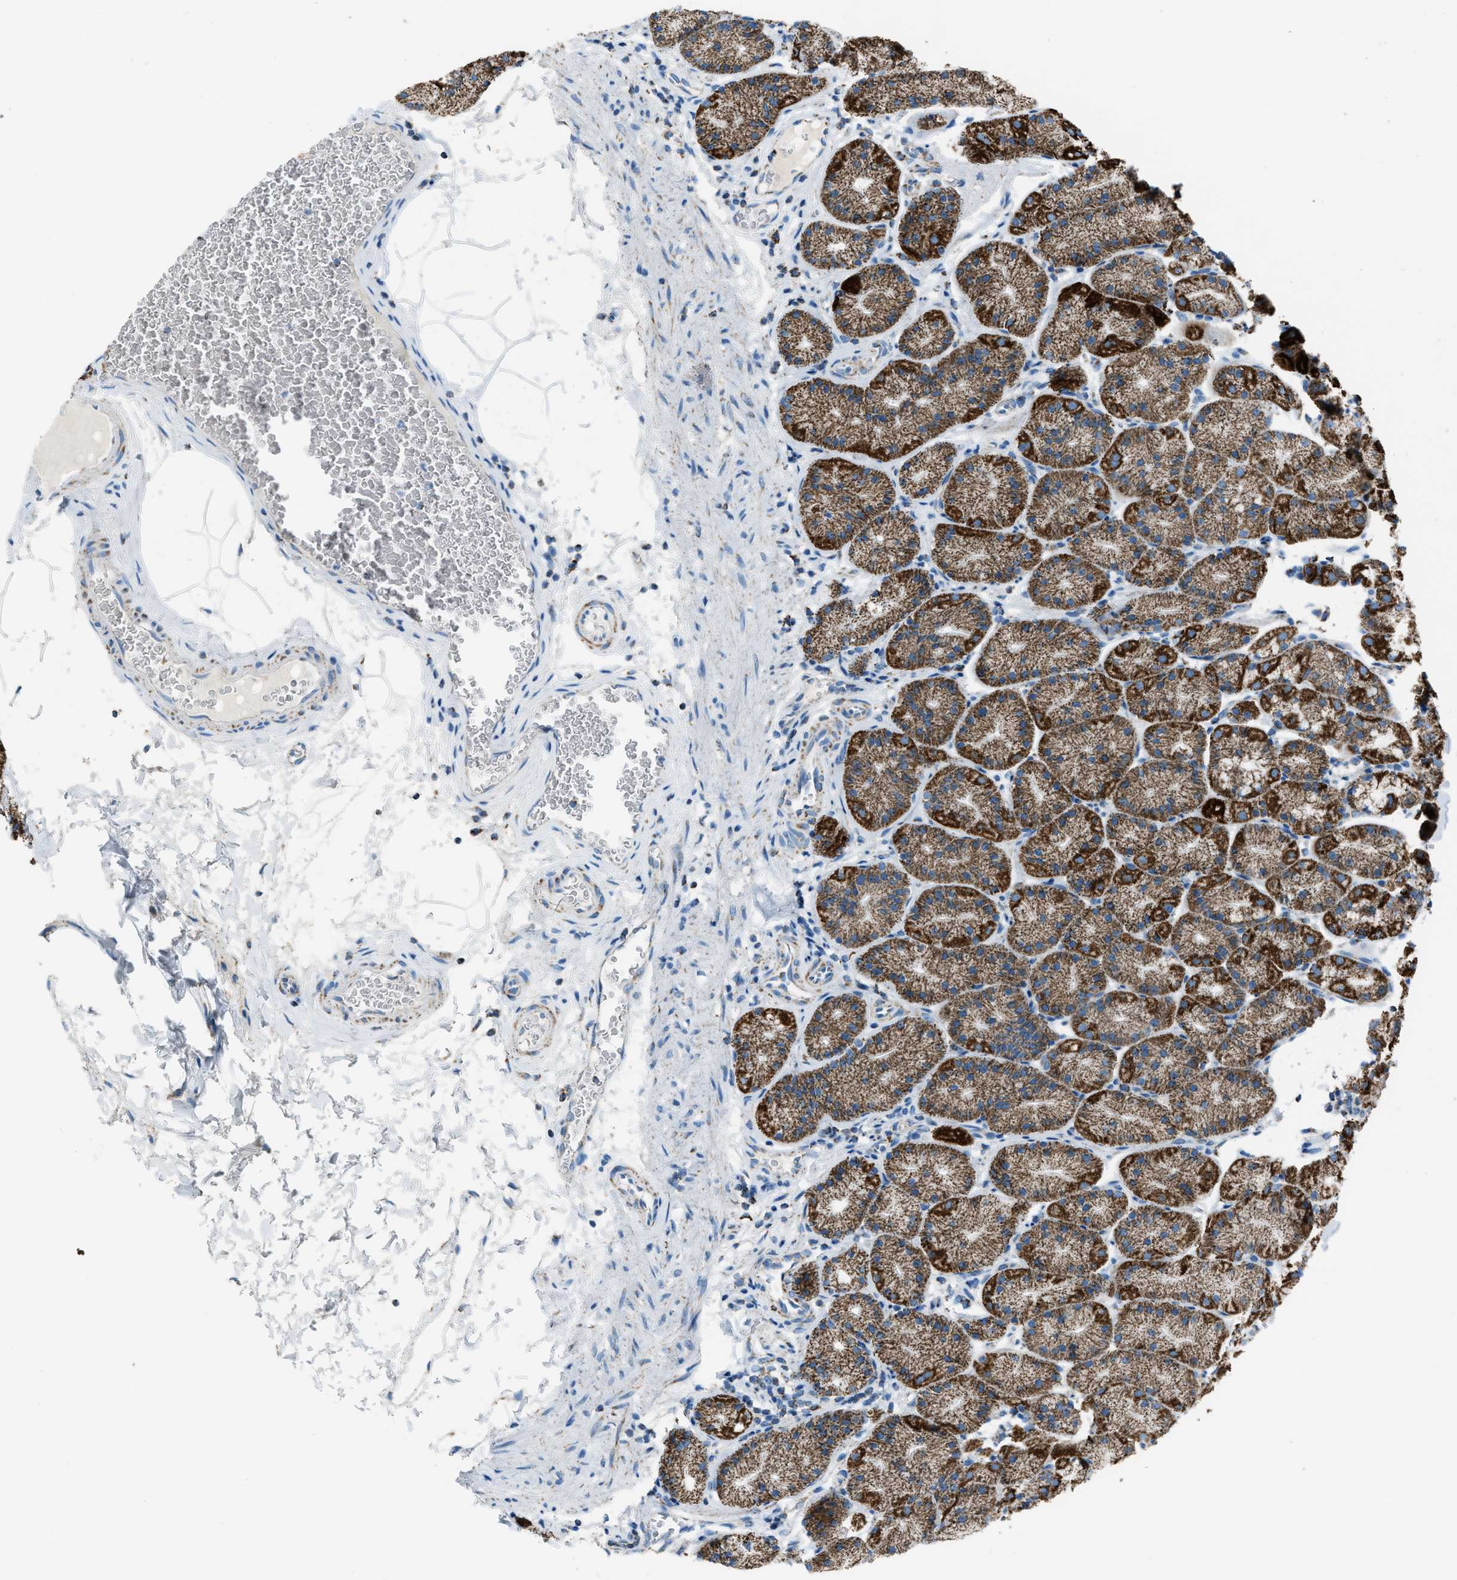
{"staining": {"intensity": "strong", "quantity": ">75%", "location": "cytoplasmic/membranous"}, "tissue": "stomach", "cell_type": "Glandular cells", "image_type": "normal", "snomed": [{"axis": "morphology", "description": "Normal tissue, NOS"}, {"axis": "topography", "description": "Stomach"}], "caption": "Protein staining of normal stomach reveals strong cytoplasmic/membranous expression in about >75% of glandular cells. (IHC, brightfield microscopy, high magnification).", "gene": "MDH2", "patient": {"sex": "male", "age": 42}}